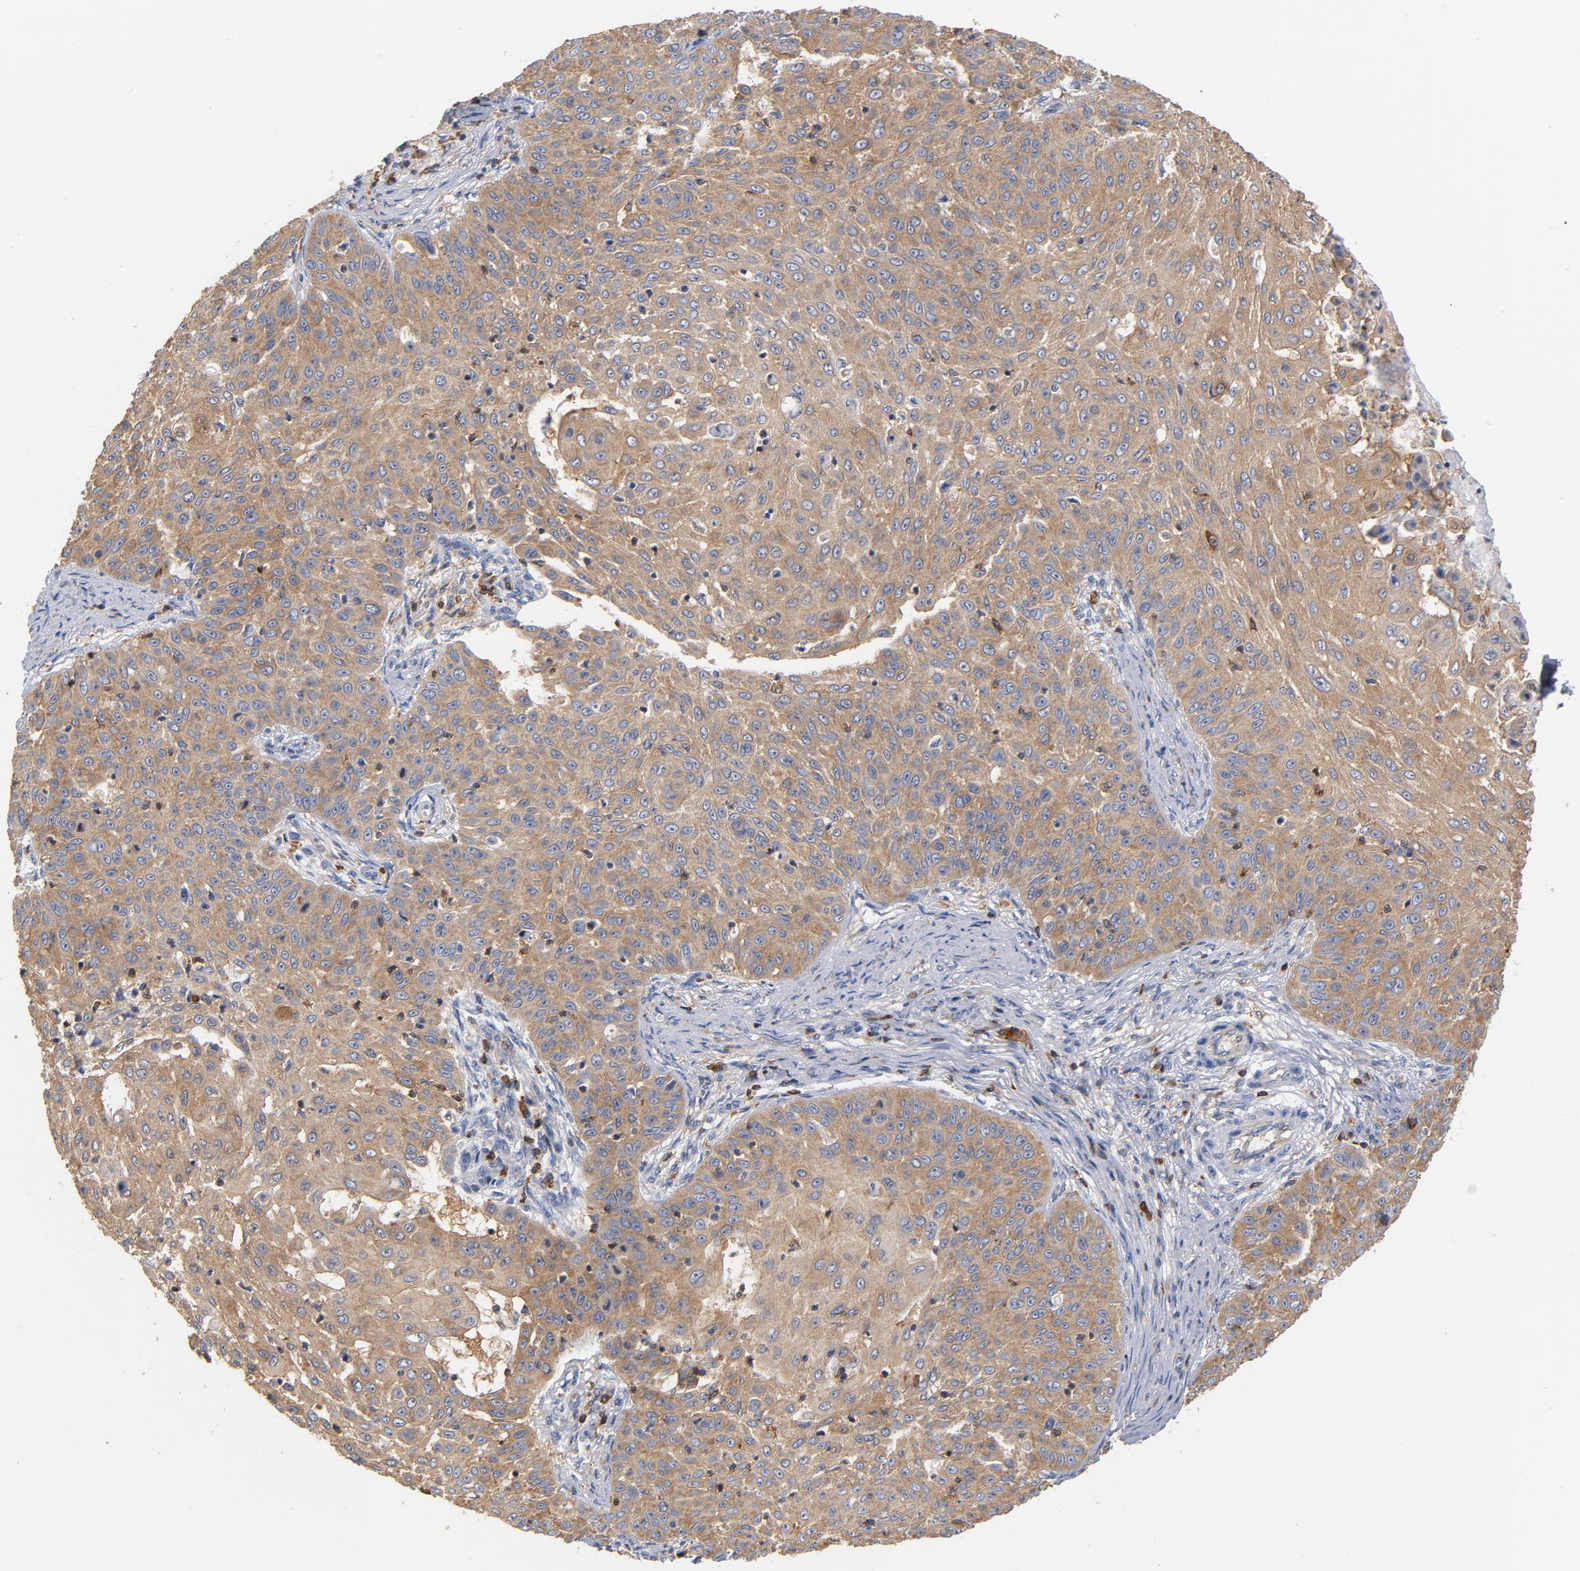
{"staining": {"intensity": "moderate", "quantity": ">75%", "location": "cytoplasmic/membranous"}, "tissue": "skin cancer", "cell_type": "Tumor cells", "image_type": "cancer", "snomed": [{"axis": "morphology", "description": "Squamous cell carcinoma, NOS"}, {"axis": "topography", "description": "Skin"}], "caption": "Immunohistochemical staining of human skin cancer (squamous cell carcinoma) exhibits moderate cytoplasmic/membranous protein positivity in about >75% of tumor cells.", "gene": "EZR", "patient": {"sex": "male", "age": 82}}